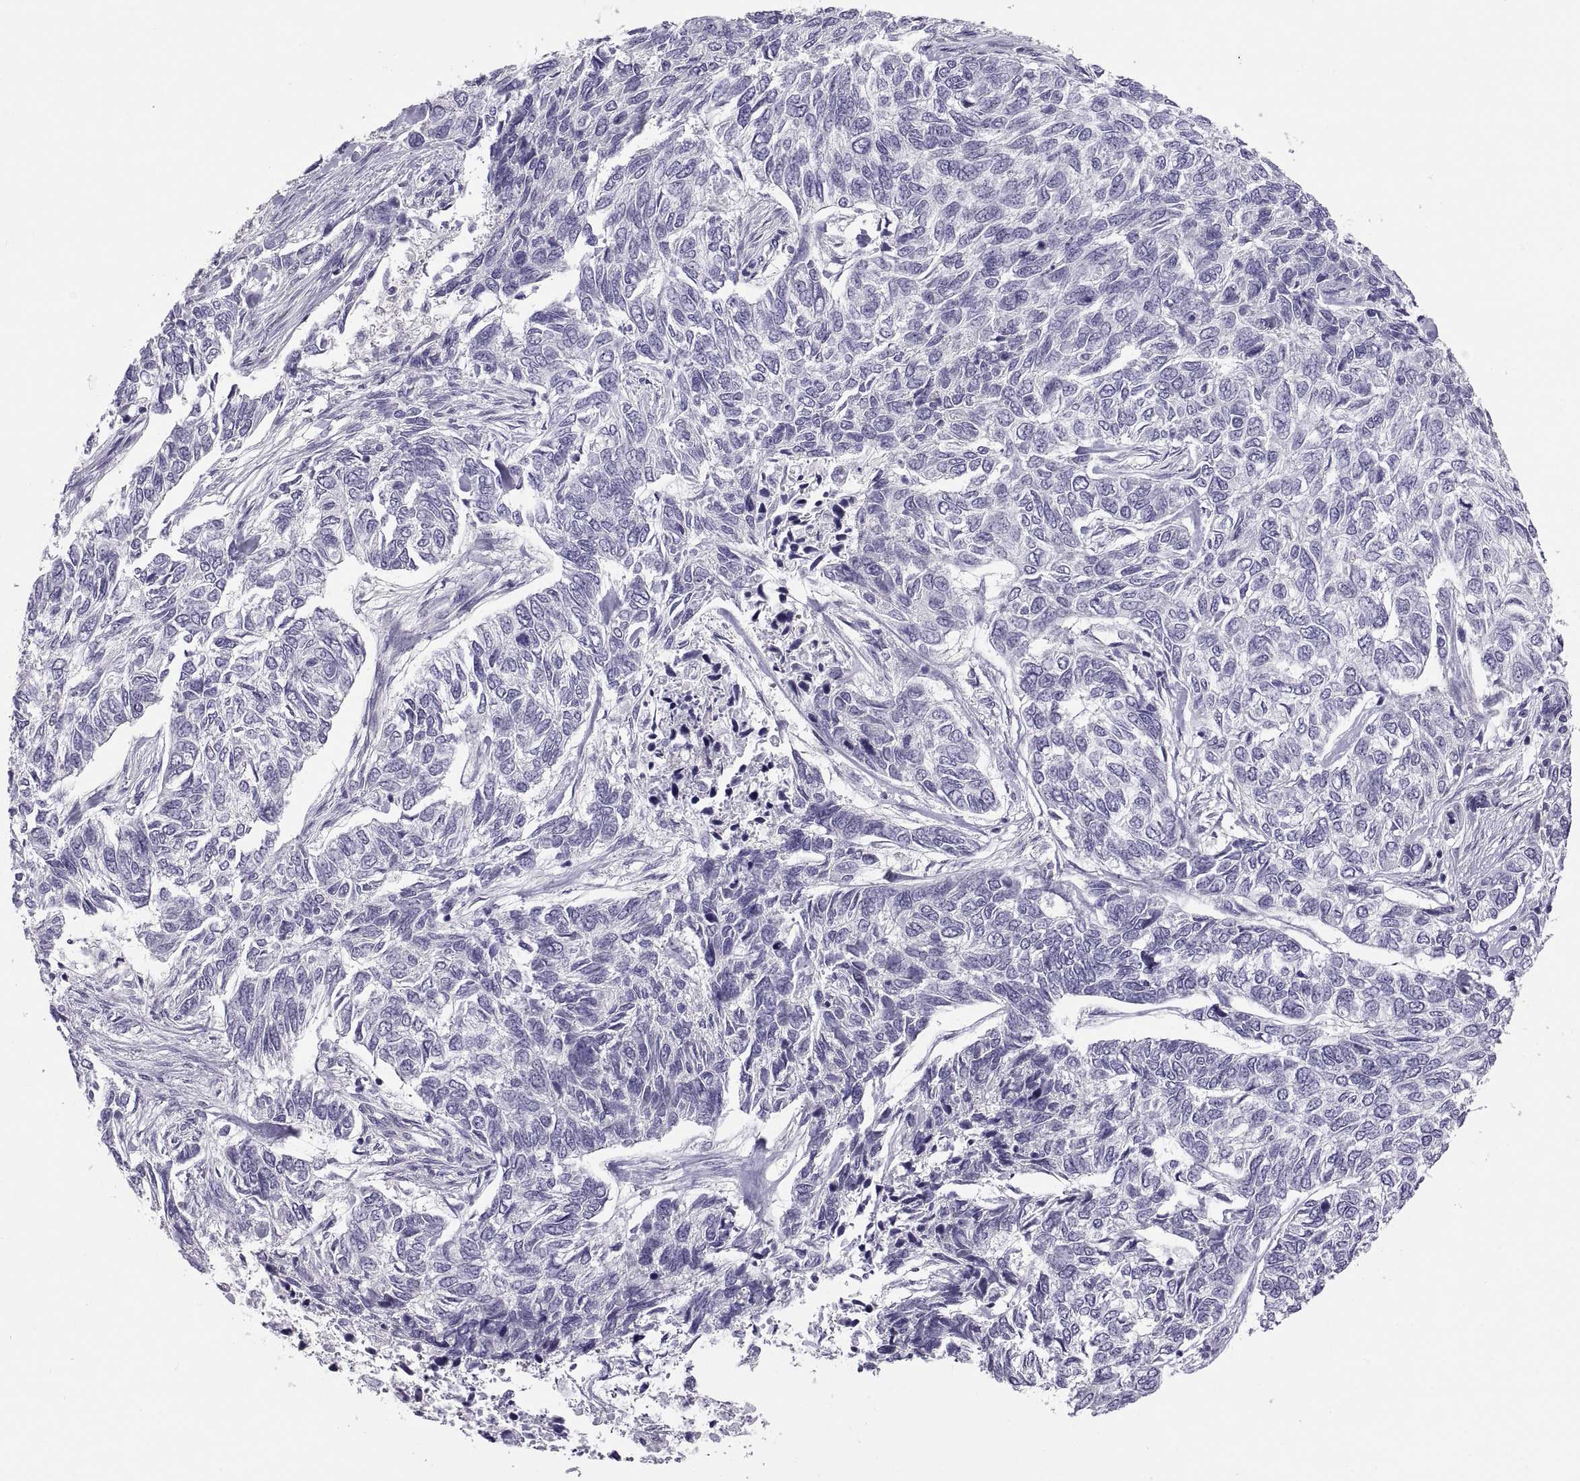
{"staining": {"intensity": "negative", "quantity": "none", "location": "none"}, "tissue": "skin cancer", "cell_type": "Tumor cells", "image_type": "cancer", "snomed": [{"axis": "morphology", "description": "Basal cell carcinoma"}, {"axis": "topography", "description": "Skin"}], "caption": "Immunohistochemical staining of human skin cancer shows no significant staining in tumor cells.", "gene": "TTC21A", "patient": {"sex": "female", "age": 65}}